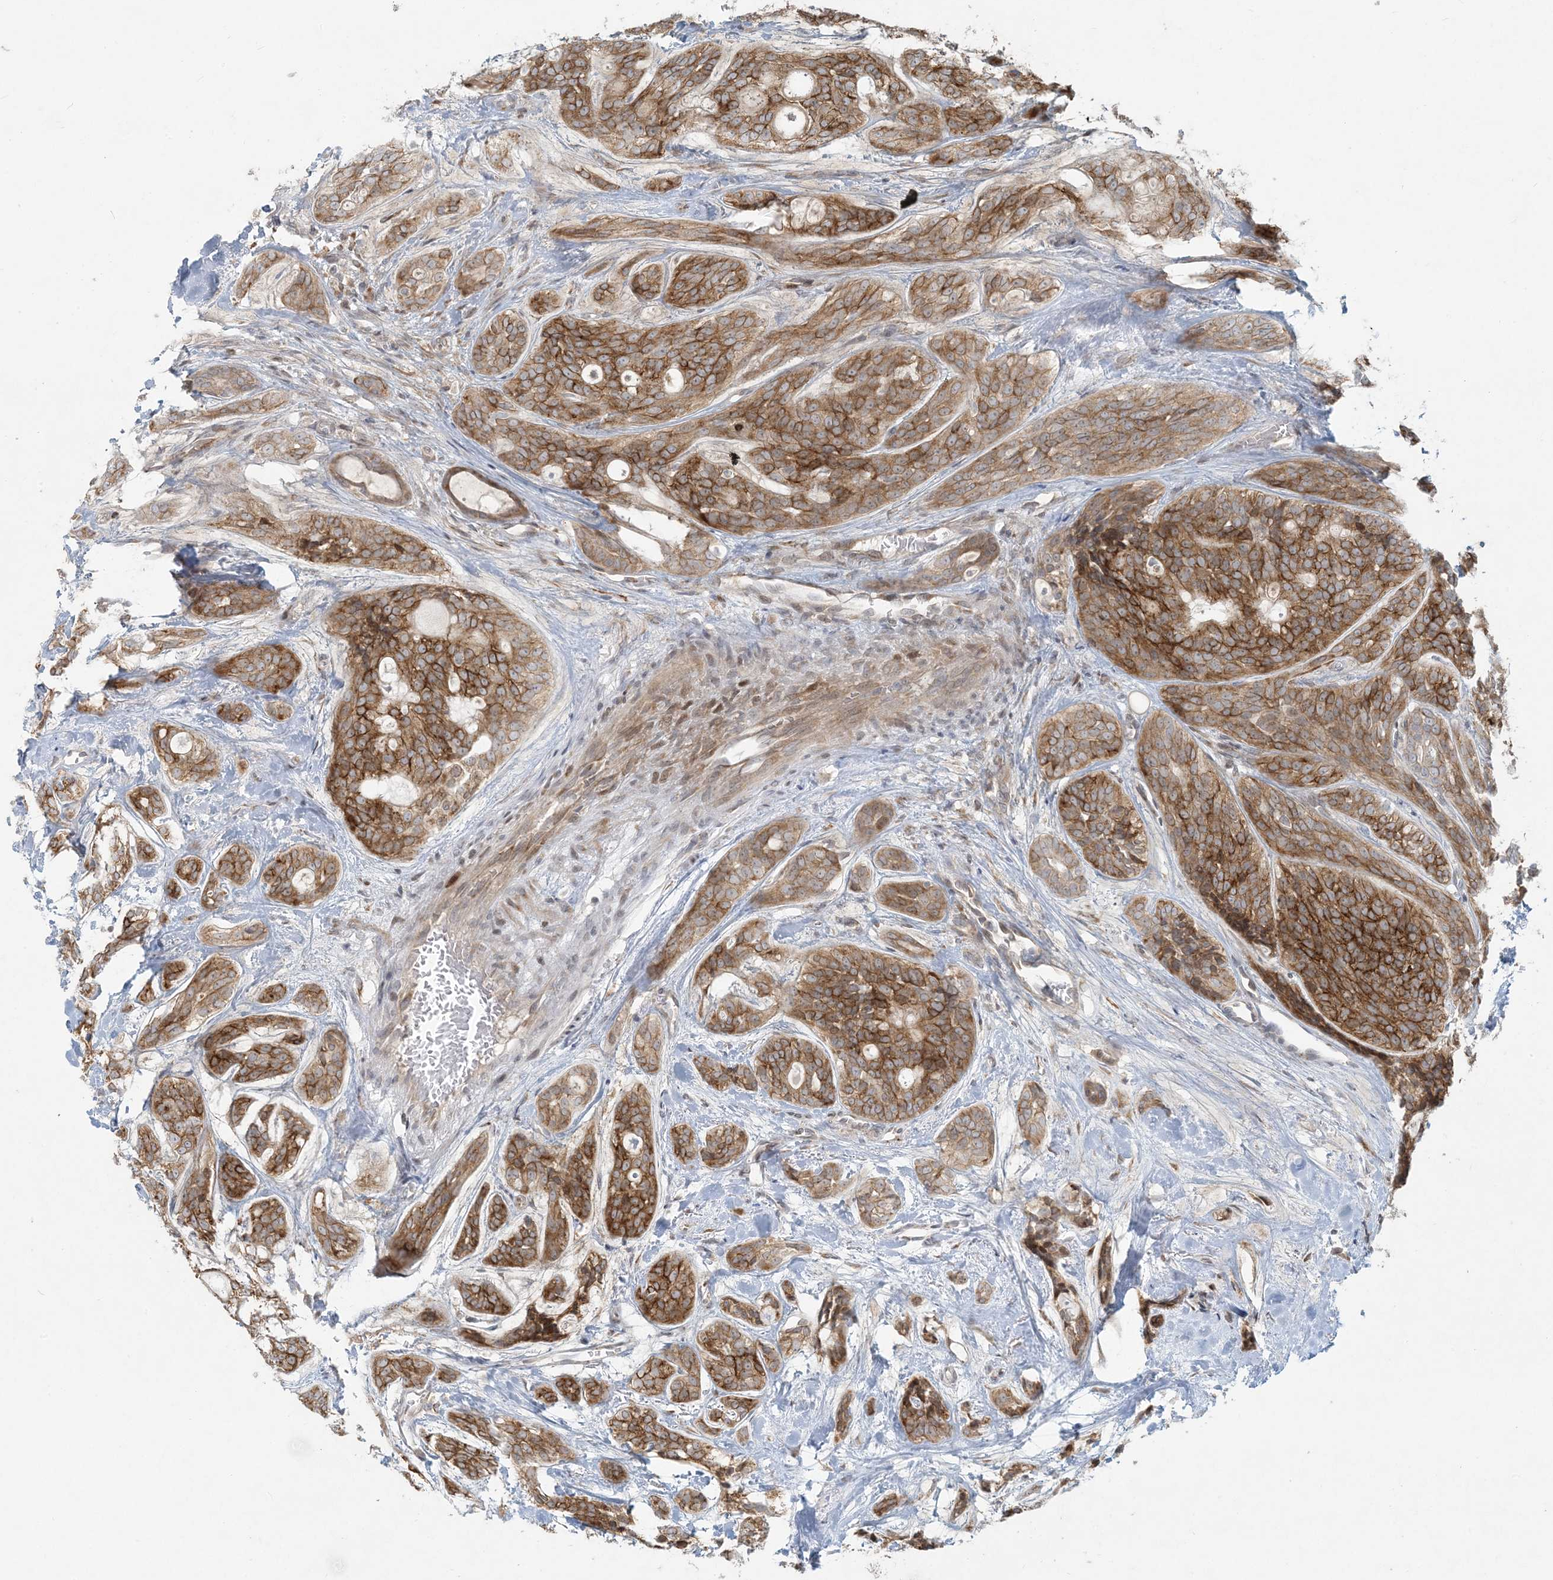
{"staining": {"intensity": "moderate", "quantity": ">75%", "location": "cytoplasmic/membranous"}, "tissue": "head and neck cancer", "cell_type": "Tumor cells", "image_type": "cancer", "snomed": [{"axis": "morphology", "description": "Adenocarcinoma, NOS"}, {"axis": "topography", "description": "Head-Neck"}], "caption": "A brown stain highlights moderate cytoplasmic/membranous positivity of a protein in head and neck cancer (adenocarcinoma) tumor cells.", "gene": "HACL1", "patient": {"sex": "male", "age": 66}}